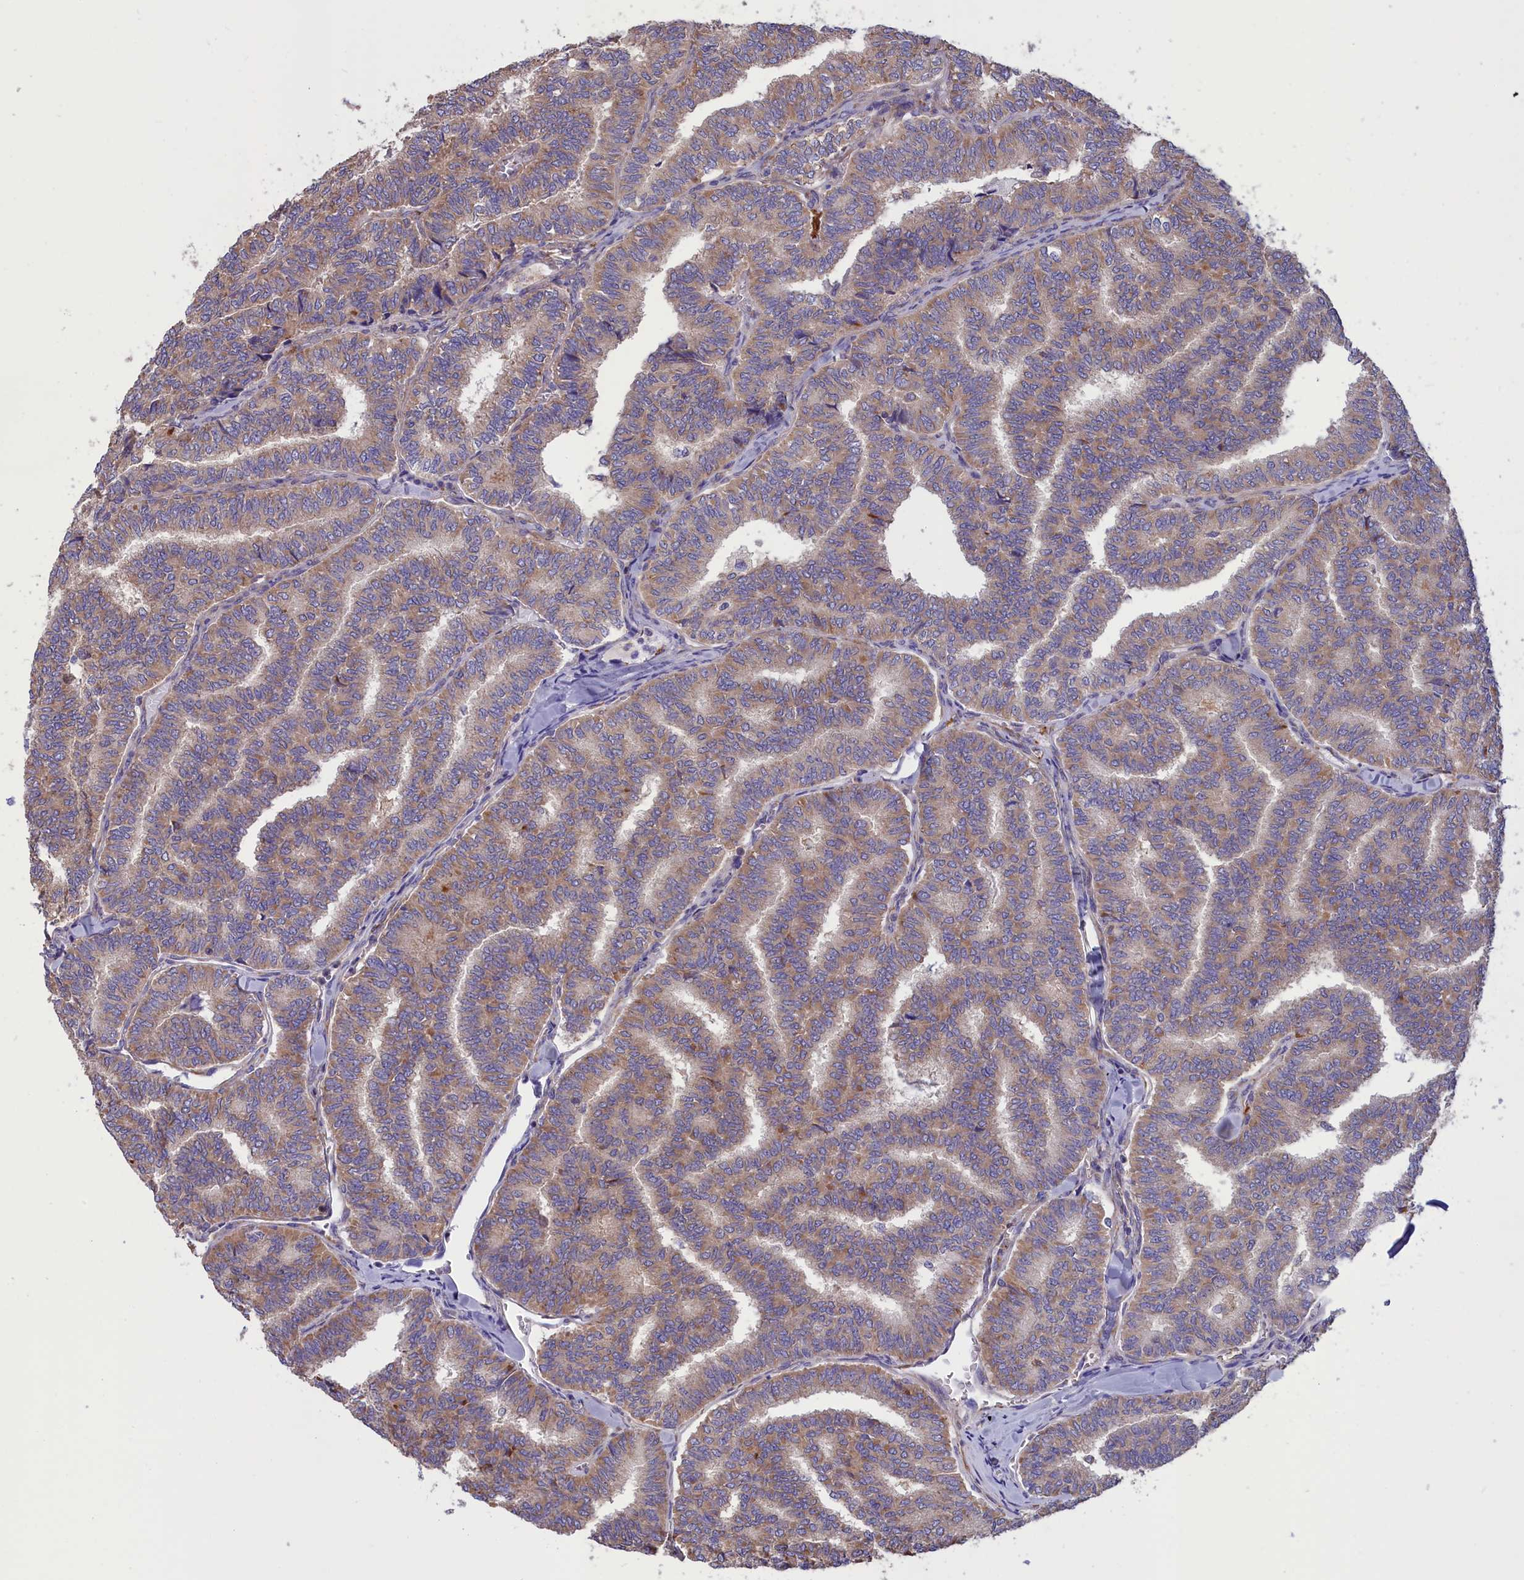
{"staining": {"intensity": "weak", "quantity": ">75%", "location": "cytoplasmic/membranous"}, "tissue": "thyroid cancer", "cell_type": "Tumor cells", "image_type": "cancer", "snomed": [{"axis": "morphology", "description": "Papillary adenocarcinoma, NOS"}, {"axis": "topography", "description": "Thyroid gland"}], "caption": "The image reveals staining of thyroid cancer (papillary adenocarcinoma), revealing weak cytoplasmic/membranous protein staining (brown color) within tumor cells.", "gene": "AMDHD2", "patient": {"sex": "female", "age": 35}}